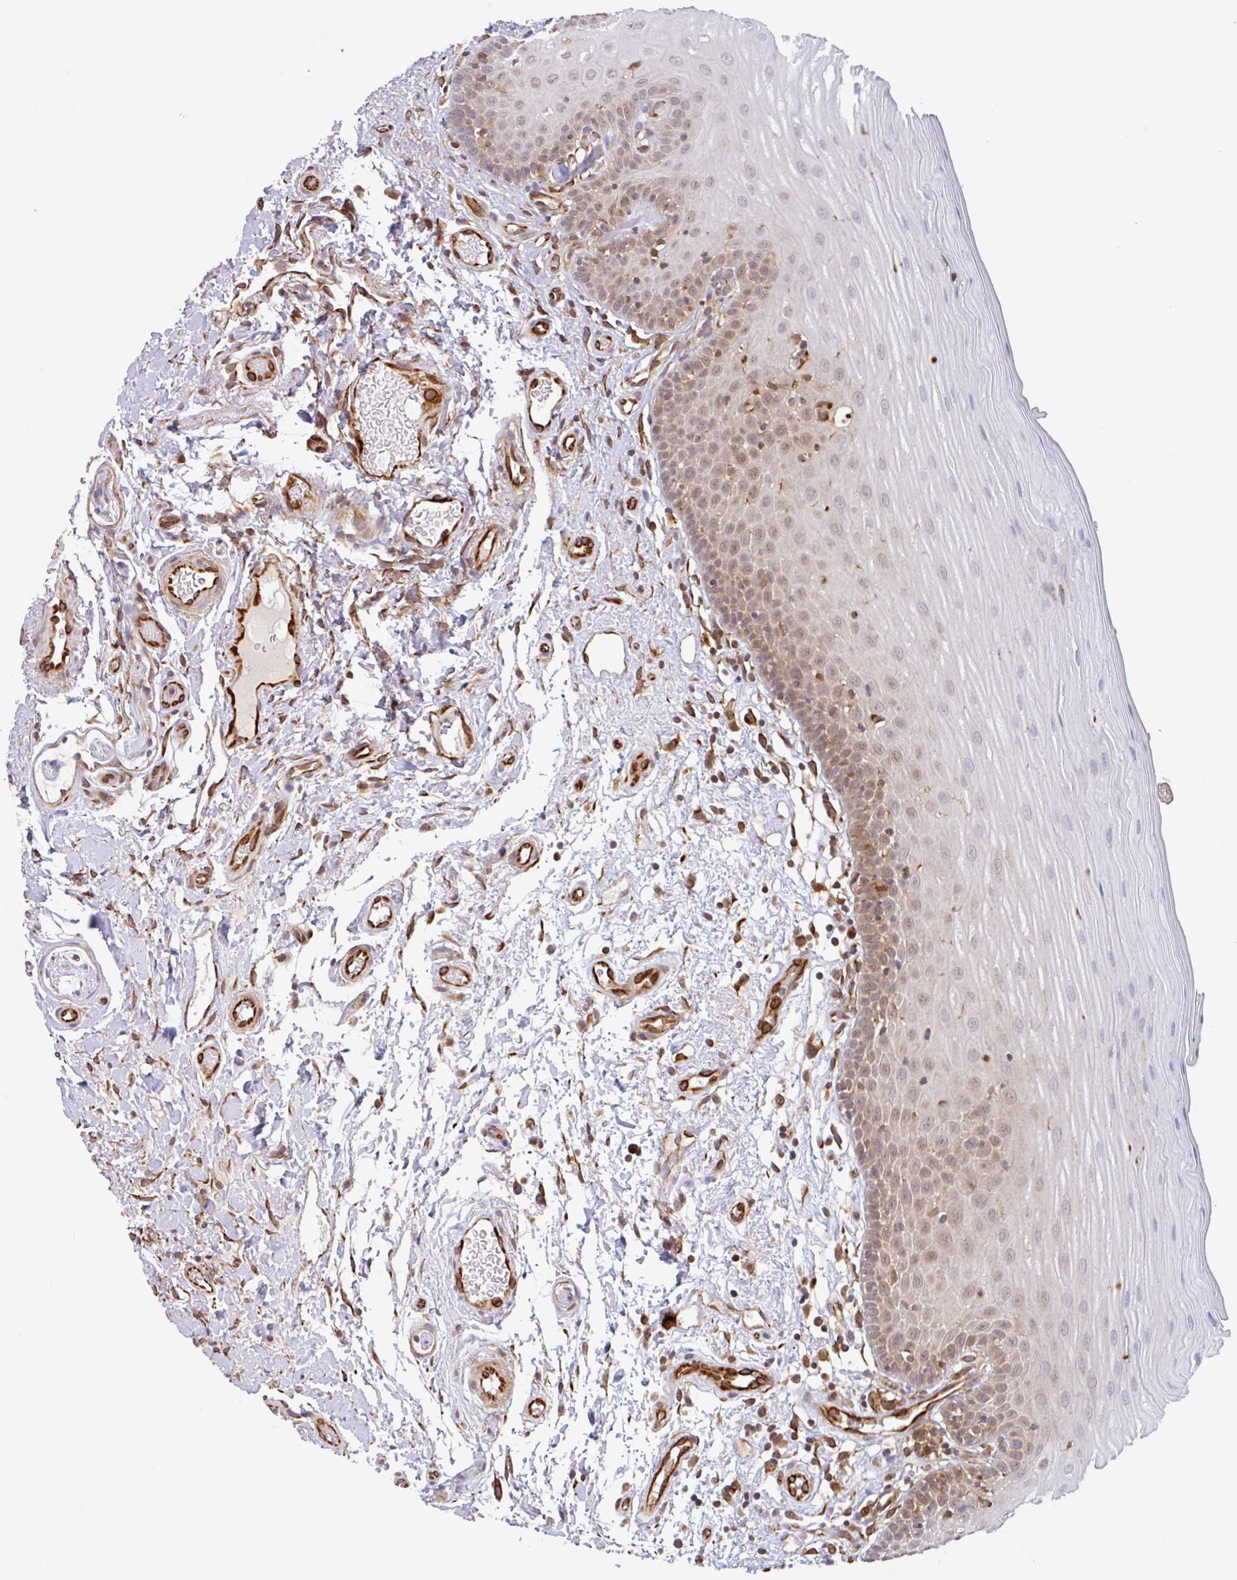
{"staining": {"intensity": "moderate", "quantity": ">75%", "location": "cytoplasmic/membranous,nuclear"}, "tissue": "oral mucosa", "cell_type": "Squamous epithelial cells", "image_type": "normal", "snomed": [{"axis": "morphology", "description": "Normal tissue, NOS"}, {"axis": "topography", "description": "Oral tissue"}, {"axis": "topography", "description": "Tounge, NOS"}, {"axis": "topography", "description": "Head-Neck"}], "caption": "Normal oral mucosa exhibits moderate cytoplasmic/membranous,nuclear staining in about >75% of squamous epithelial cells.", "gene": "NUB1", "patient": {"sex": "female", "age": 84}}